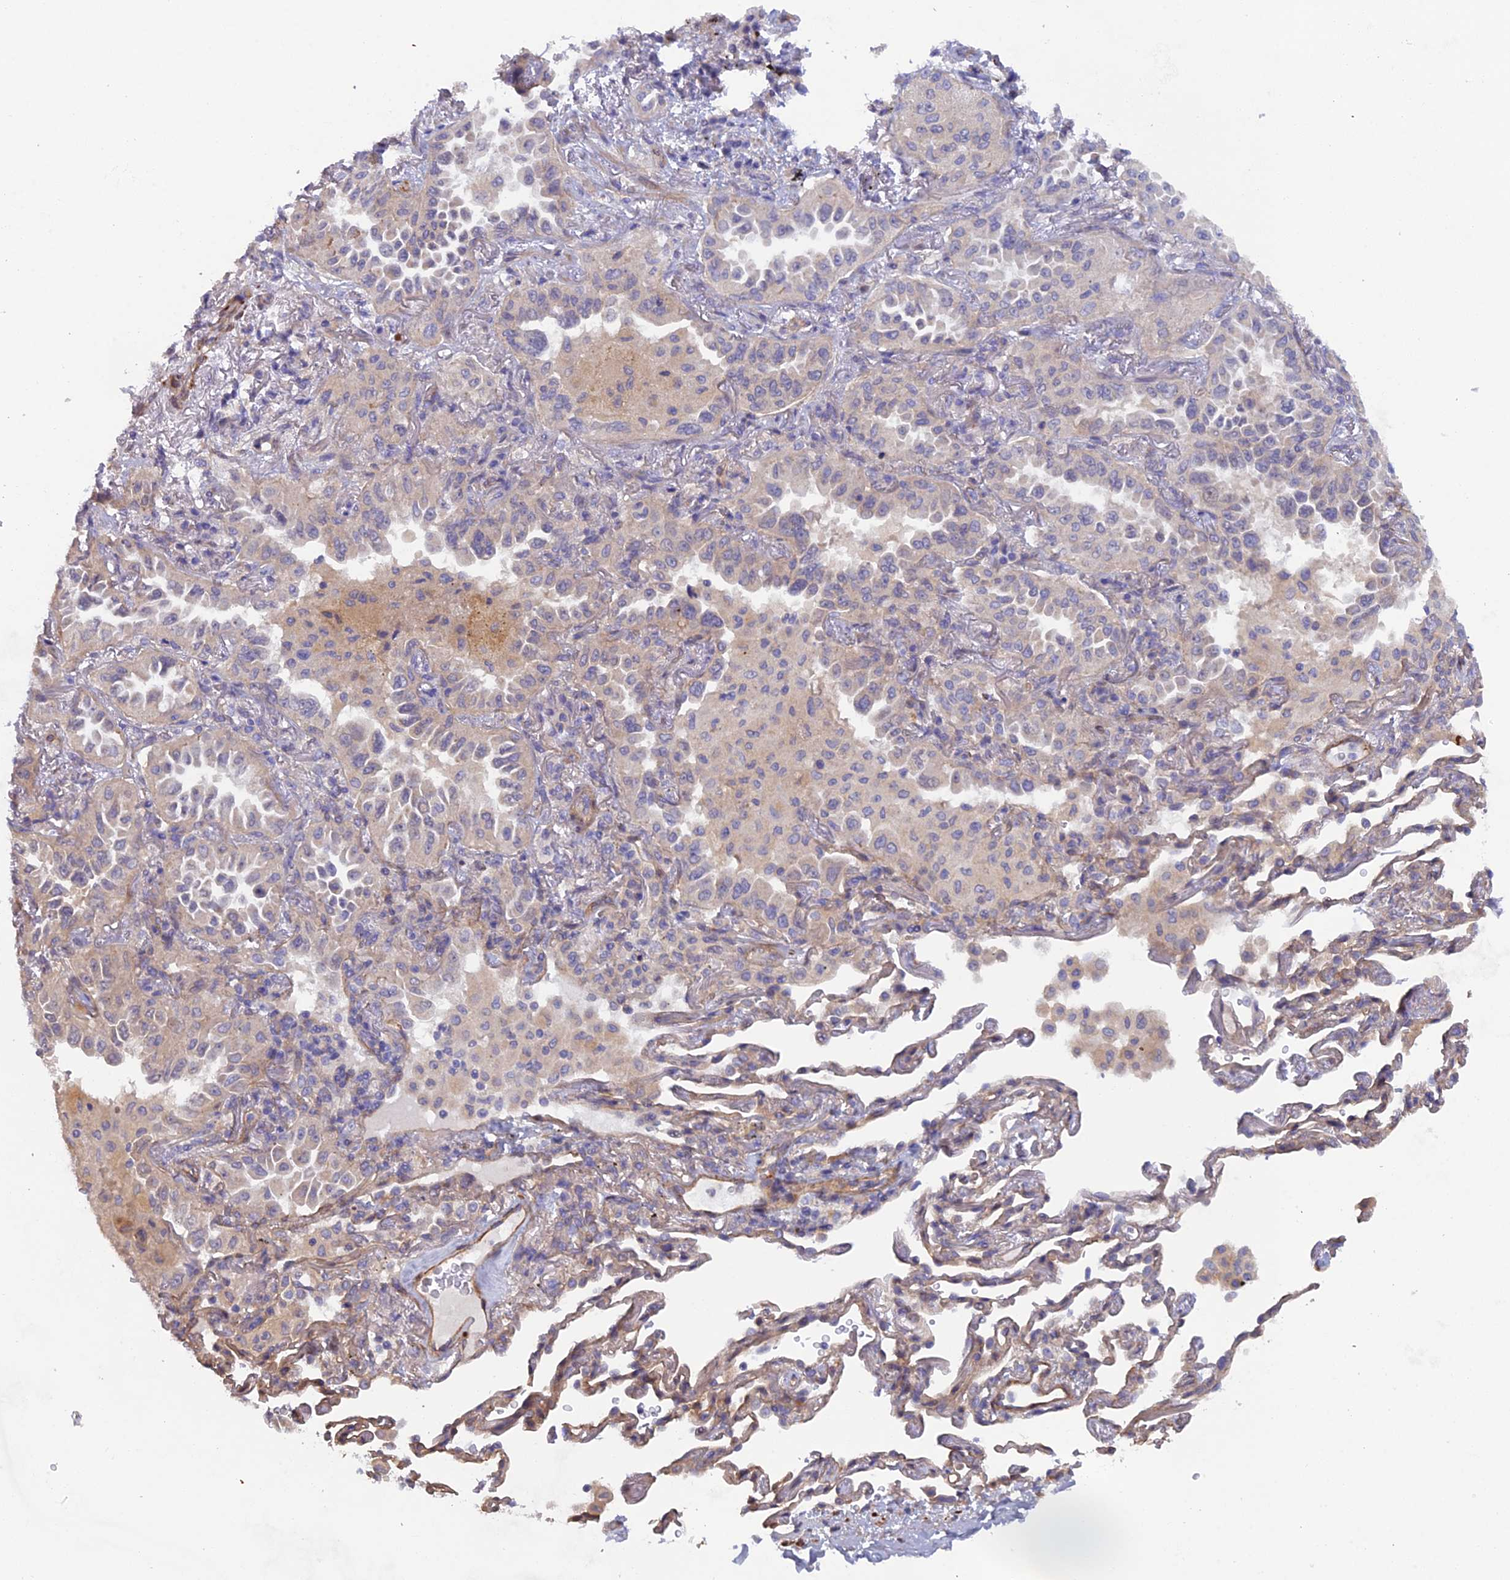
{"staining": {"intensity": "weak", "quantity": "<25%", "location": "cytoplasmic/membranous"}, "tissue": "lung cancer", "cell_type": "Tumor cells", "image_type": "cancer", "snomed": [{"axis": "morphology", "description": "Adenocarcinoma, NOS"}, {"axis": "topography", "description": "Lung"}], "caption": "Immunohistochemical staining of human lung adenocarcinoma reveals no significant positivity in tumor cells.", "gene": "FZR1", "patient": {"sex": "female", "age": 69}}